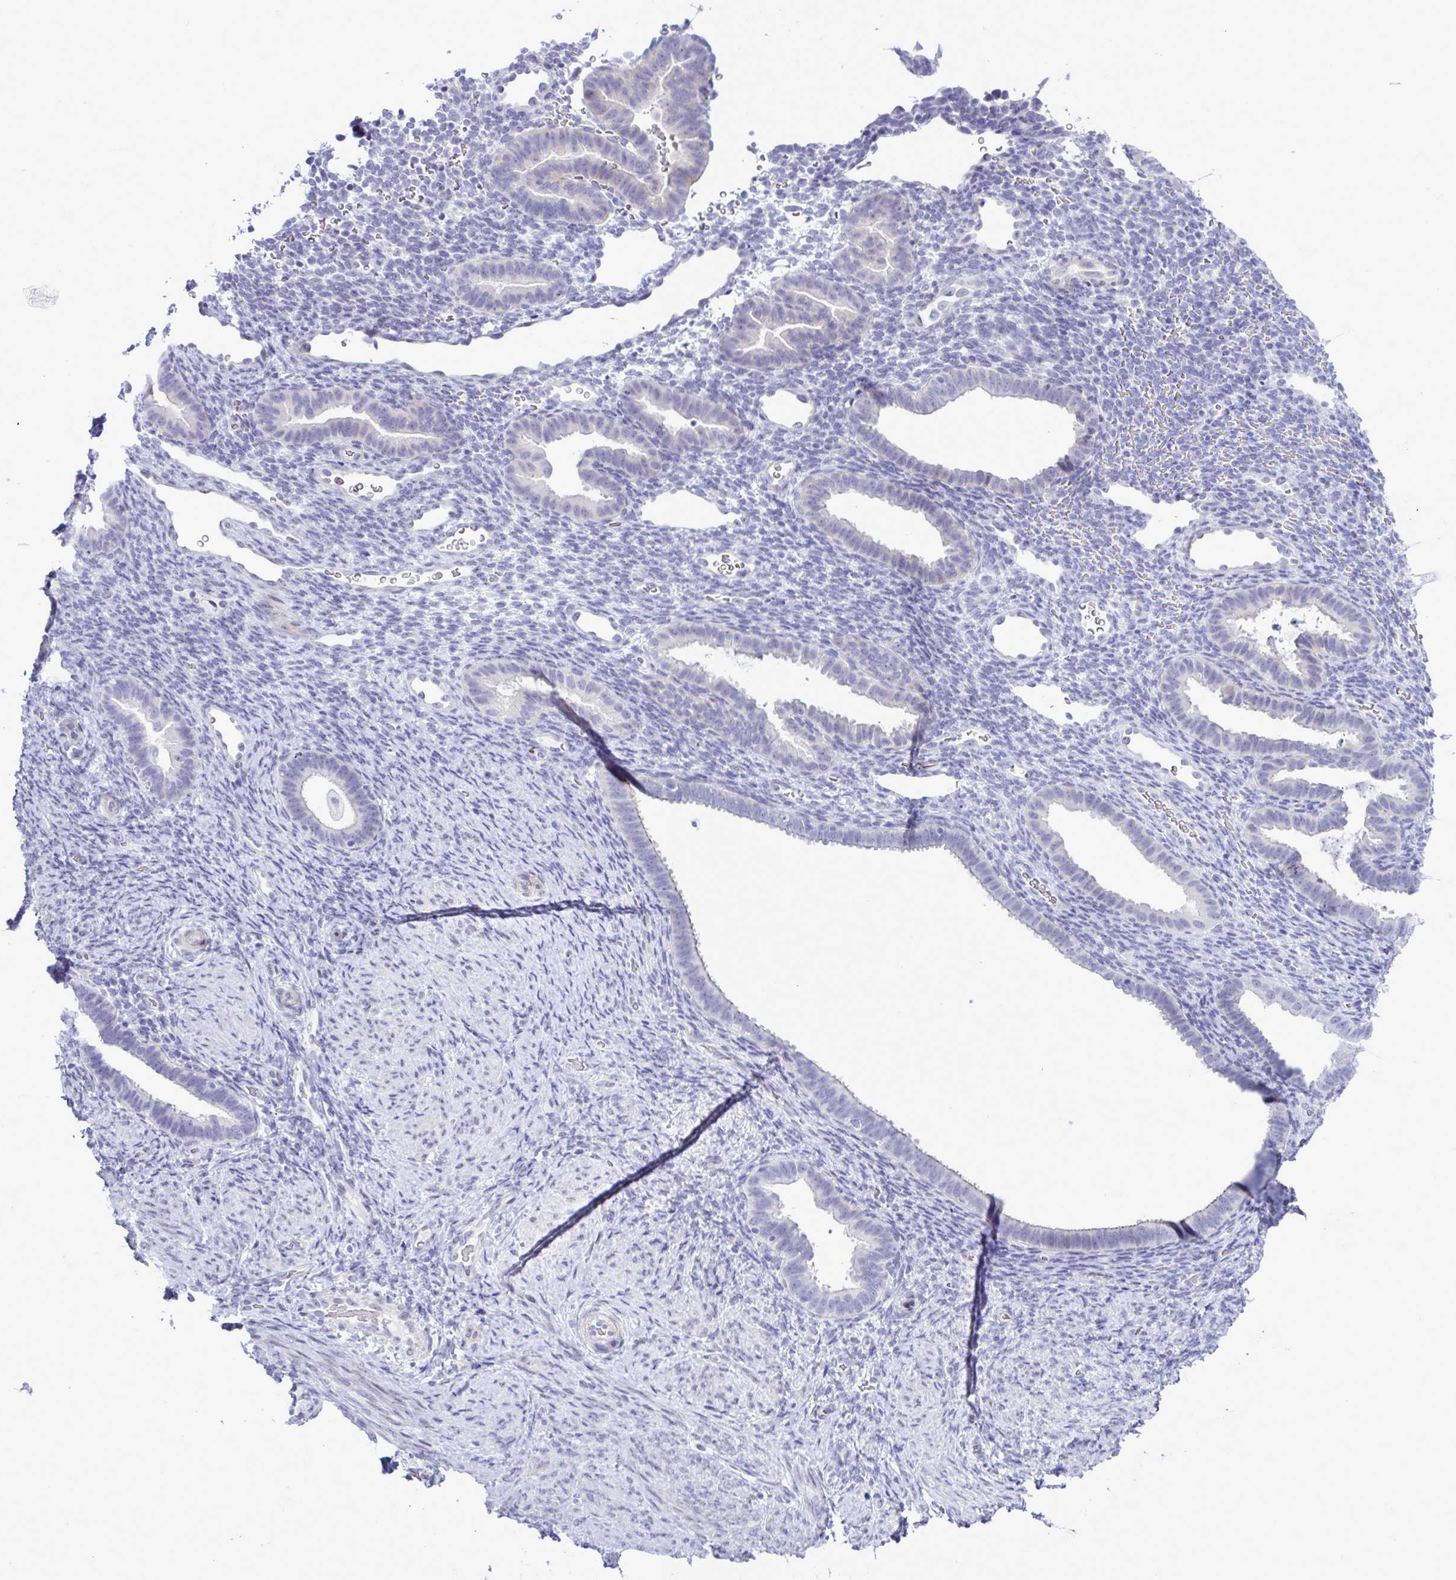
{"staining": {"intensity": "negative", "quantity": "none", "location": "none"}, "tissue": "endometrium", "cell_type": "Cells in endometrial stroma", "image_type": "normal", "snomed": [{"axis": "morphology", "description": "Normal tissue, NOS"}, {"axis": "topography", "description": "Endometrium"}], "caption": "There is no significant staining in cells in endometrial stroma of endometrium.", "gene": "MFSD4A", "patient": {"sex": "female", "age": 34}}